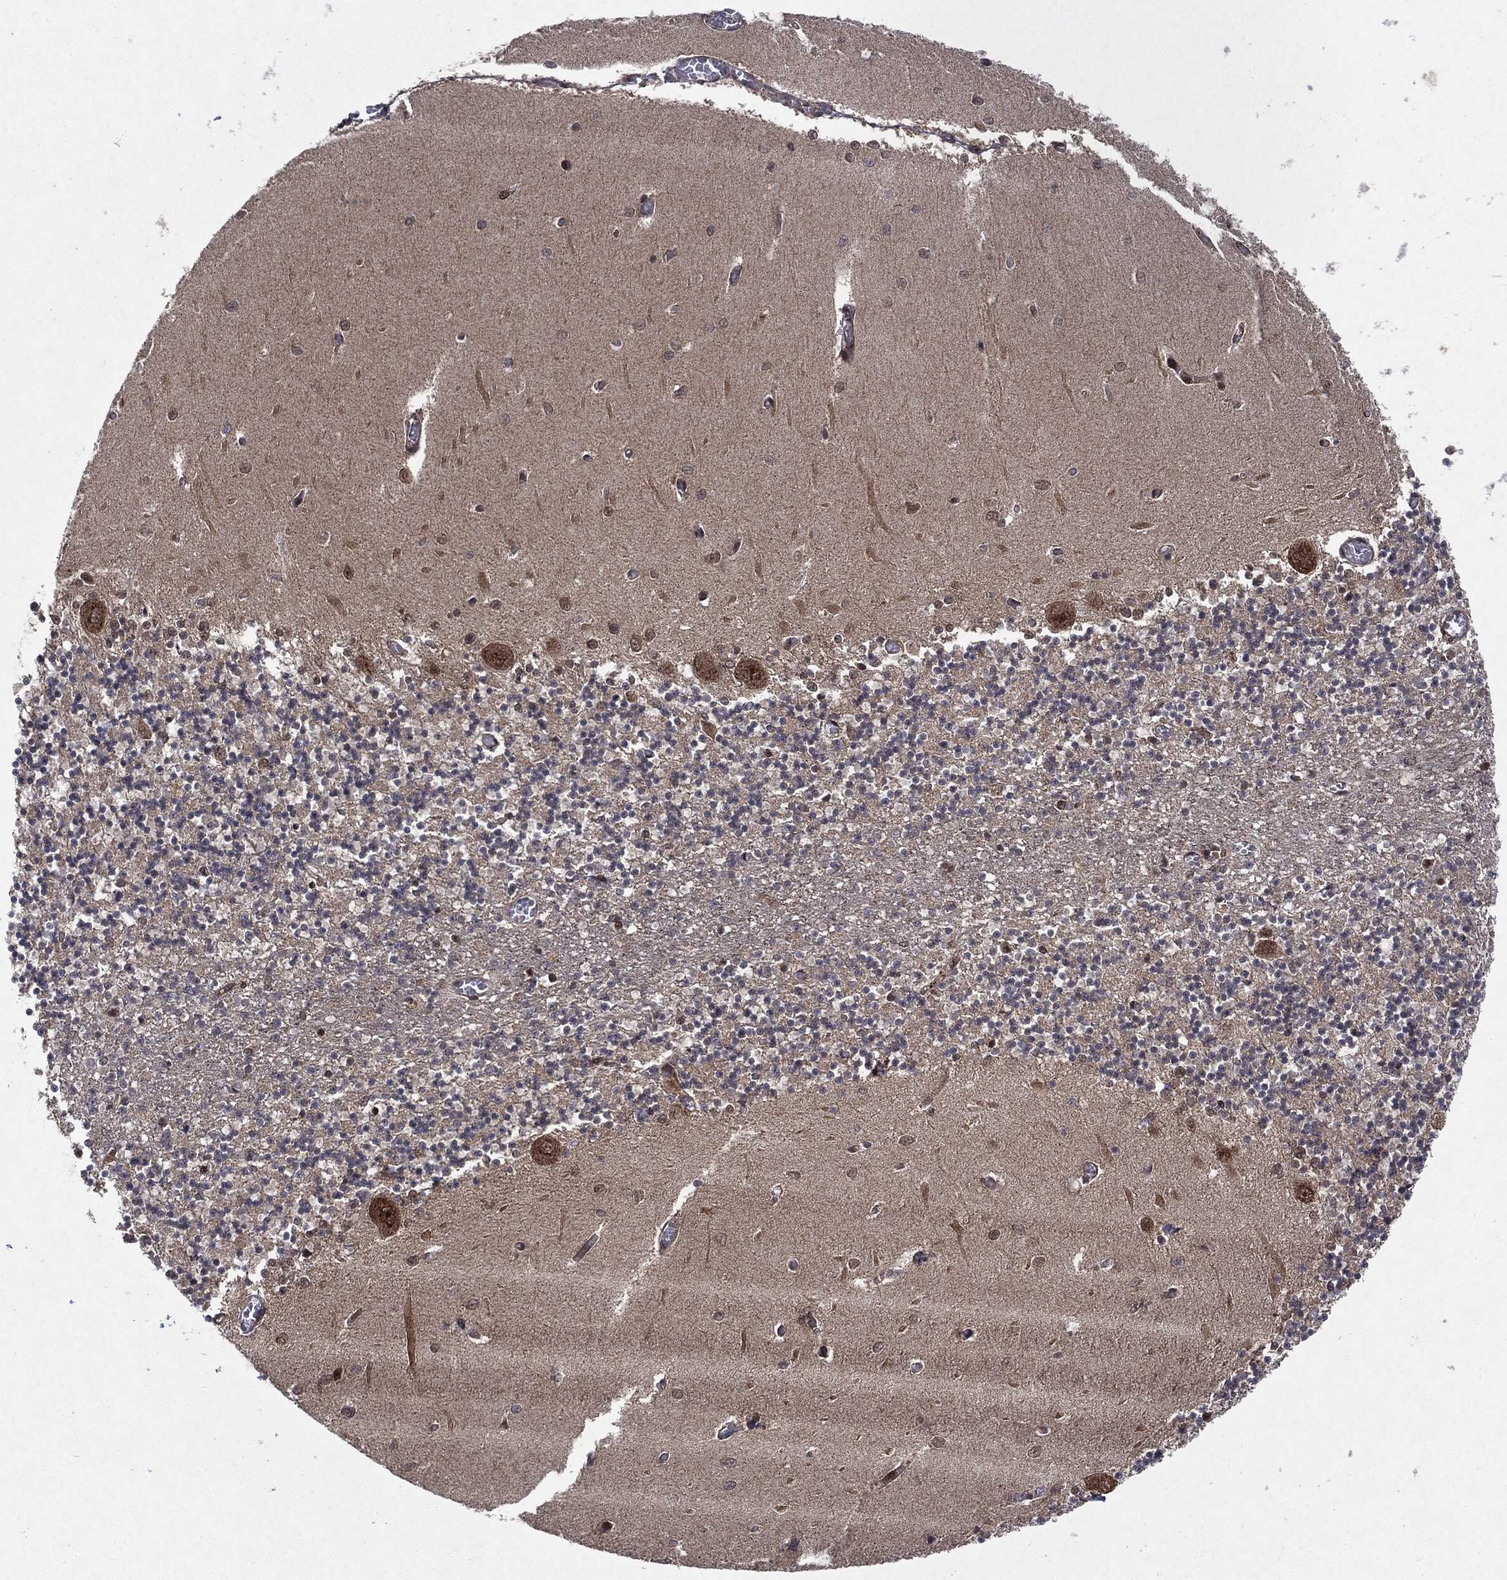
{"staining": {"intensity": "negative", "quantity": "none", "location": "none"}, "tissue": "cerebellum", "cell_type": "Cells in granular layer", "image_type": "normal", "snomed": [{"axis": "morphology", "description": "Normal tissue, NOS"}, {"axis": "topography", "description": "Cerebellum"}], "caption": "IHC of unremarkable human cerebellum reveals no expression in cells in granular layer. (Immunohistochemistry, brightfield microscopy, high magnification).", "gene": "OTUB1", "patient": {"sex": "female", "age": 64}}